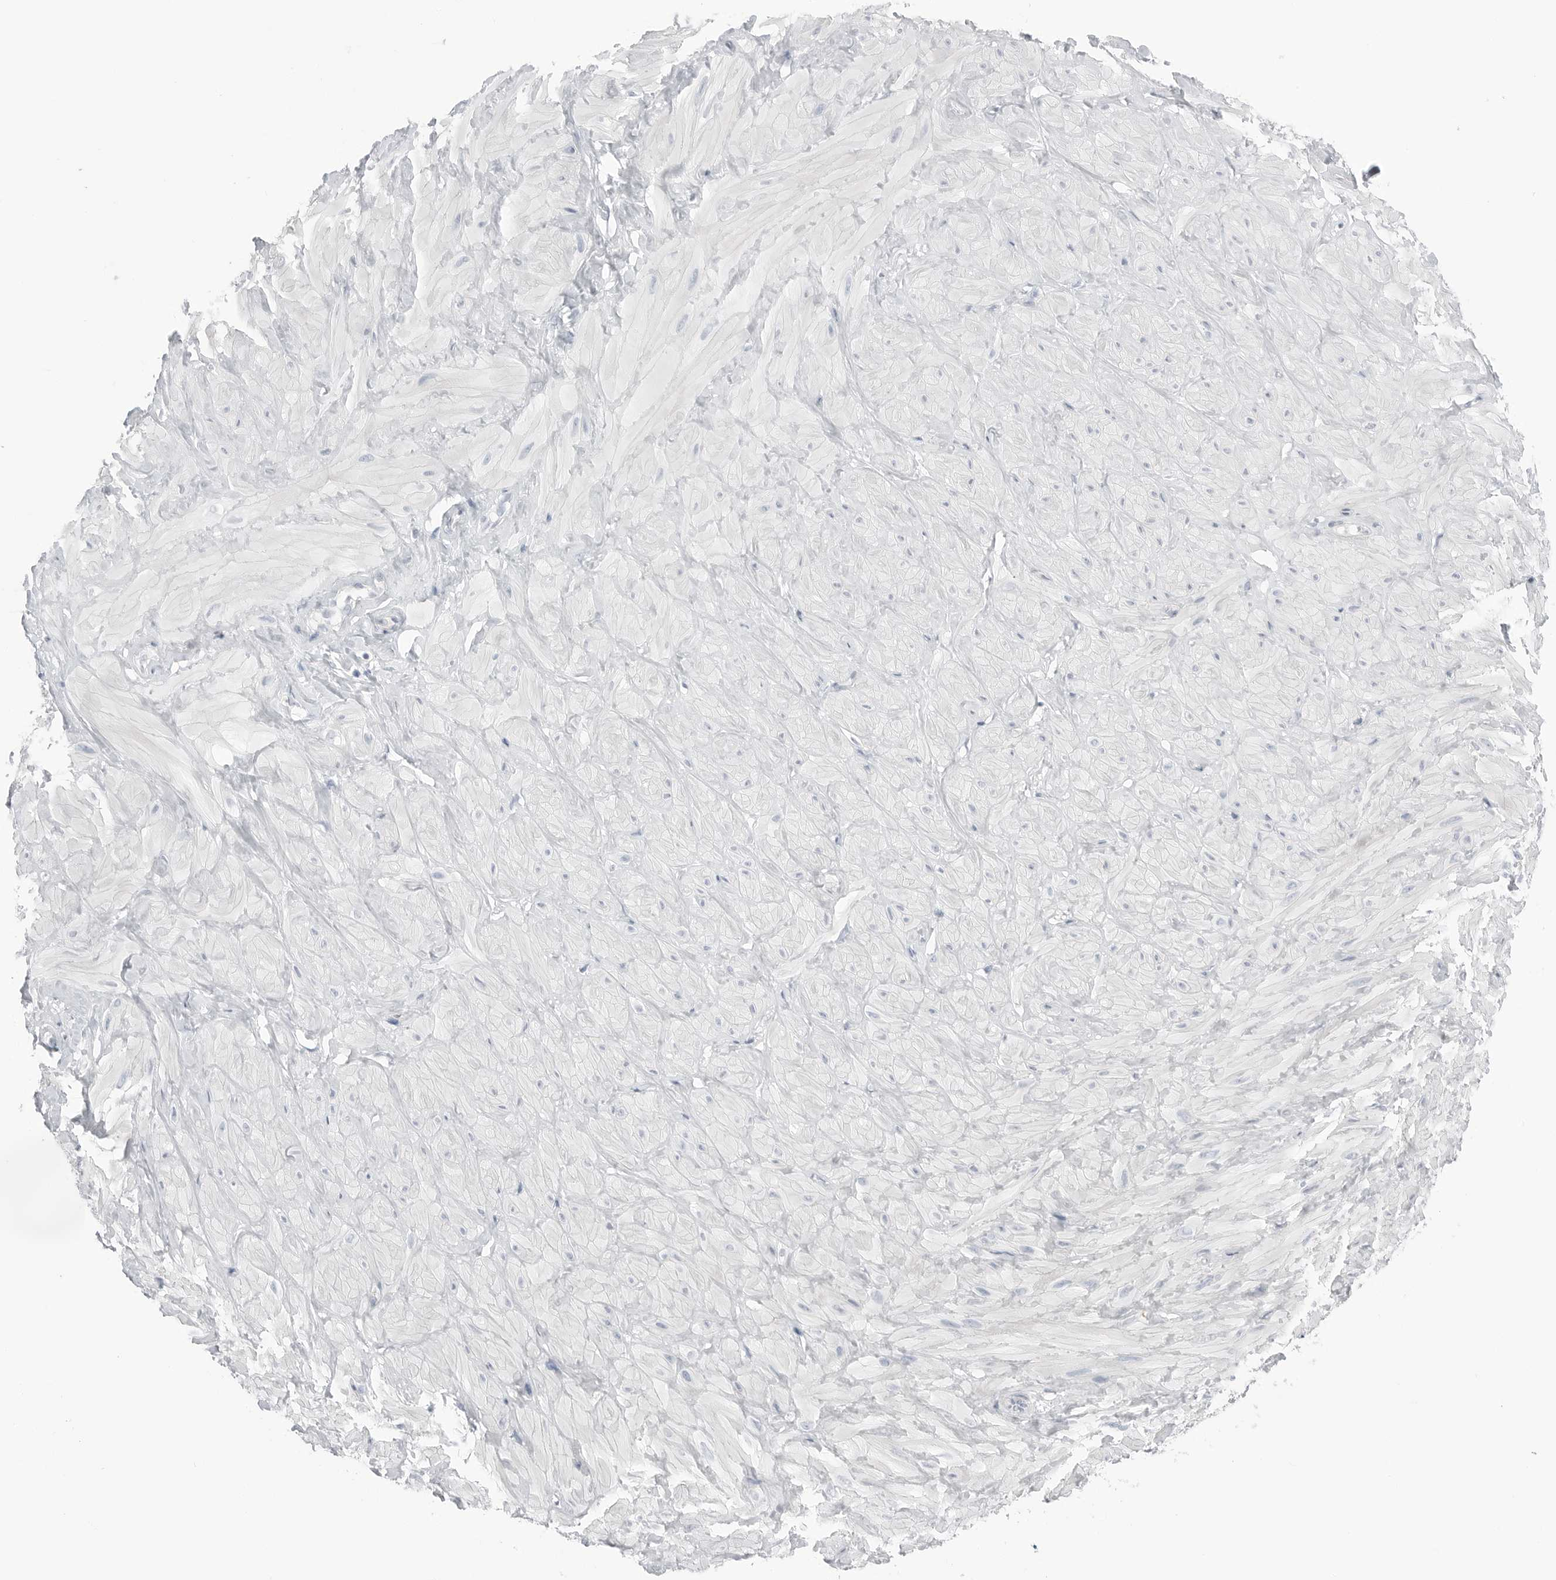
{"staining": {"intensity": "negative", "quantity": "none", "location": "none"}, "tissue": "adipose tissue", "cell_type": "Adipocytes", "image_type": "normal", "snomed": [{"axis": "morphology", "description": "Normal tissue, NOS"}, {"axis": "topography", "description": "Adipose tissue"}, {"axis": "topography", "description": "Vascular tissue"}, {"axis": "topography", "description": "Peripheral nerve tissue"}], "caption": "DAB immunohistochemical staining of normal adipose tissue demonstrates no significant expression in adipocytes.", "gene": "ABHD12", "patient": {"sex": "male", "age": 25}}